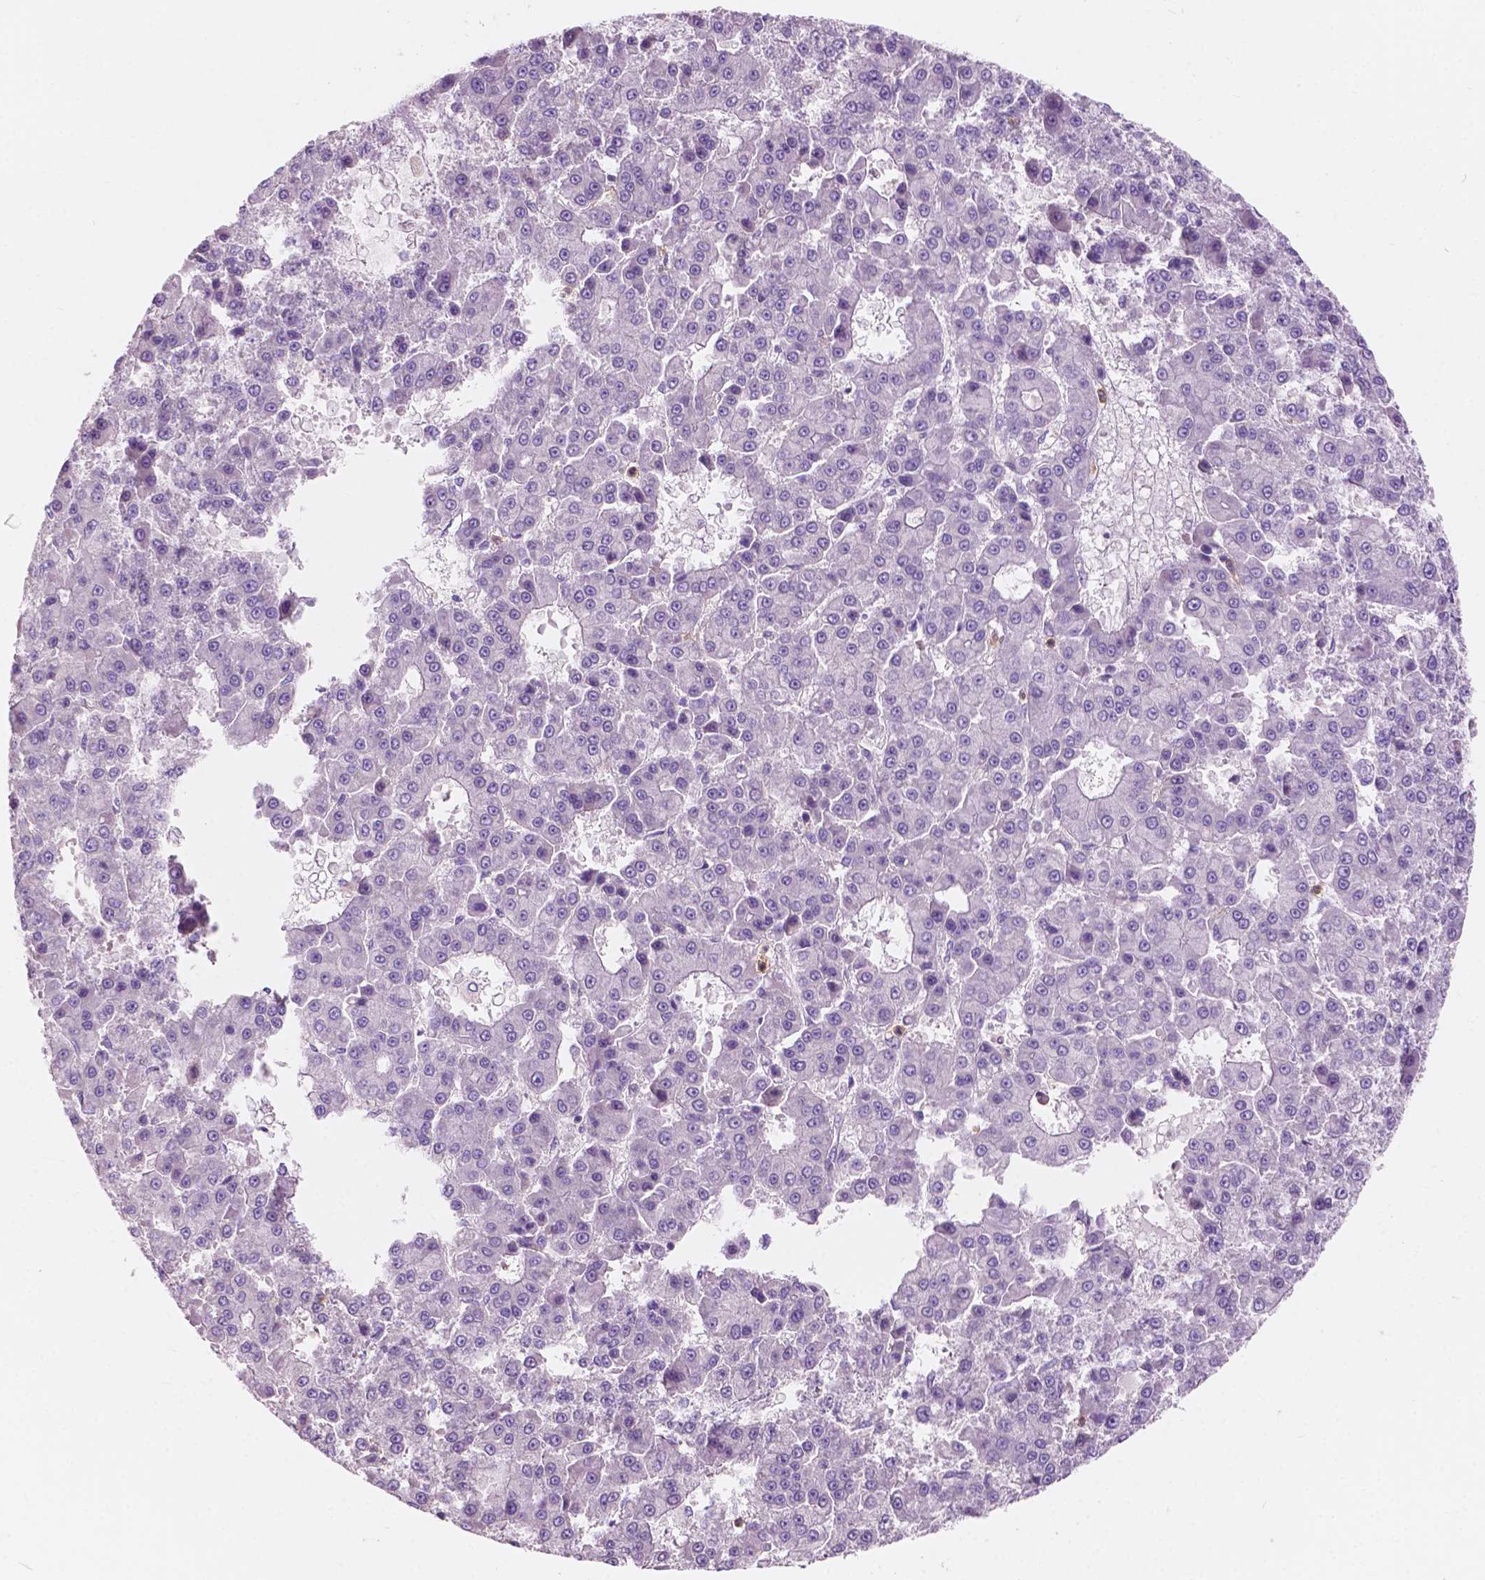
{"staining": {"intensity": "negative", "quantity": "none", "location": "none"}, "tissue": "liver cancer", "cell_type": "Tumor cells", "image_type": "cancer", "snomed": [{"axis": "morphology", "description": "Carcinoma, Hepatocellular, NOS"}, {"axis": "topography", "description": "Liver"}], "caption": "Immunohistochemical staining of liver cancer demonstrates no significant positivity in tumor cells. (Stains: DAB IHC with hematoxylin counter stain, Microscopy: brightfield microscopy at high magnification).", "gene": "SEMA4A", "patient": {"sex": "male", "age": 70}}